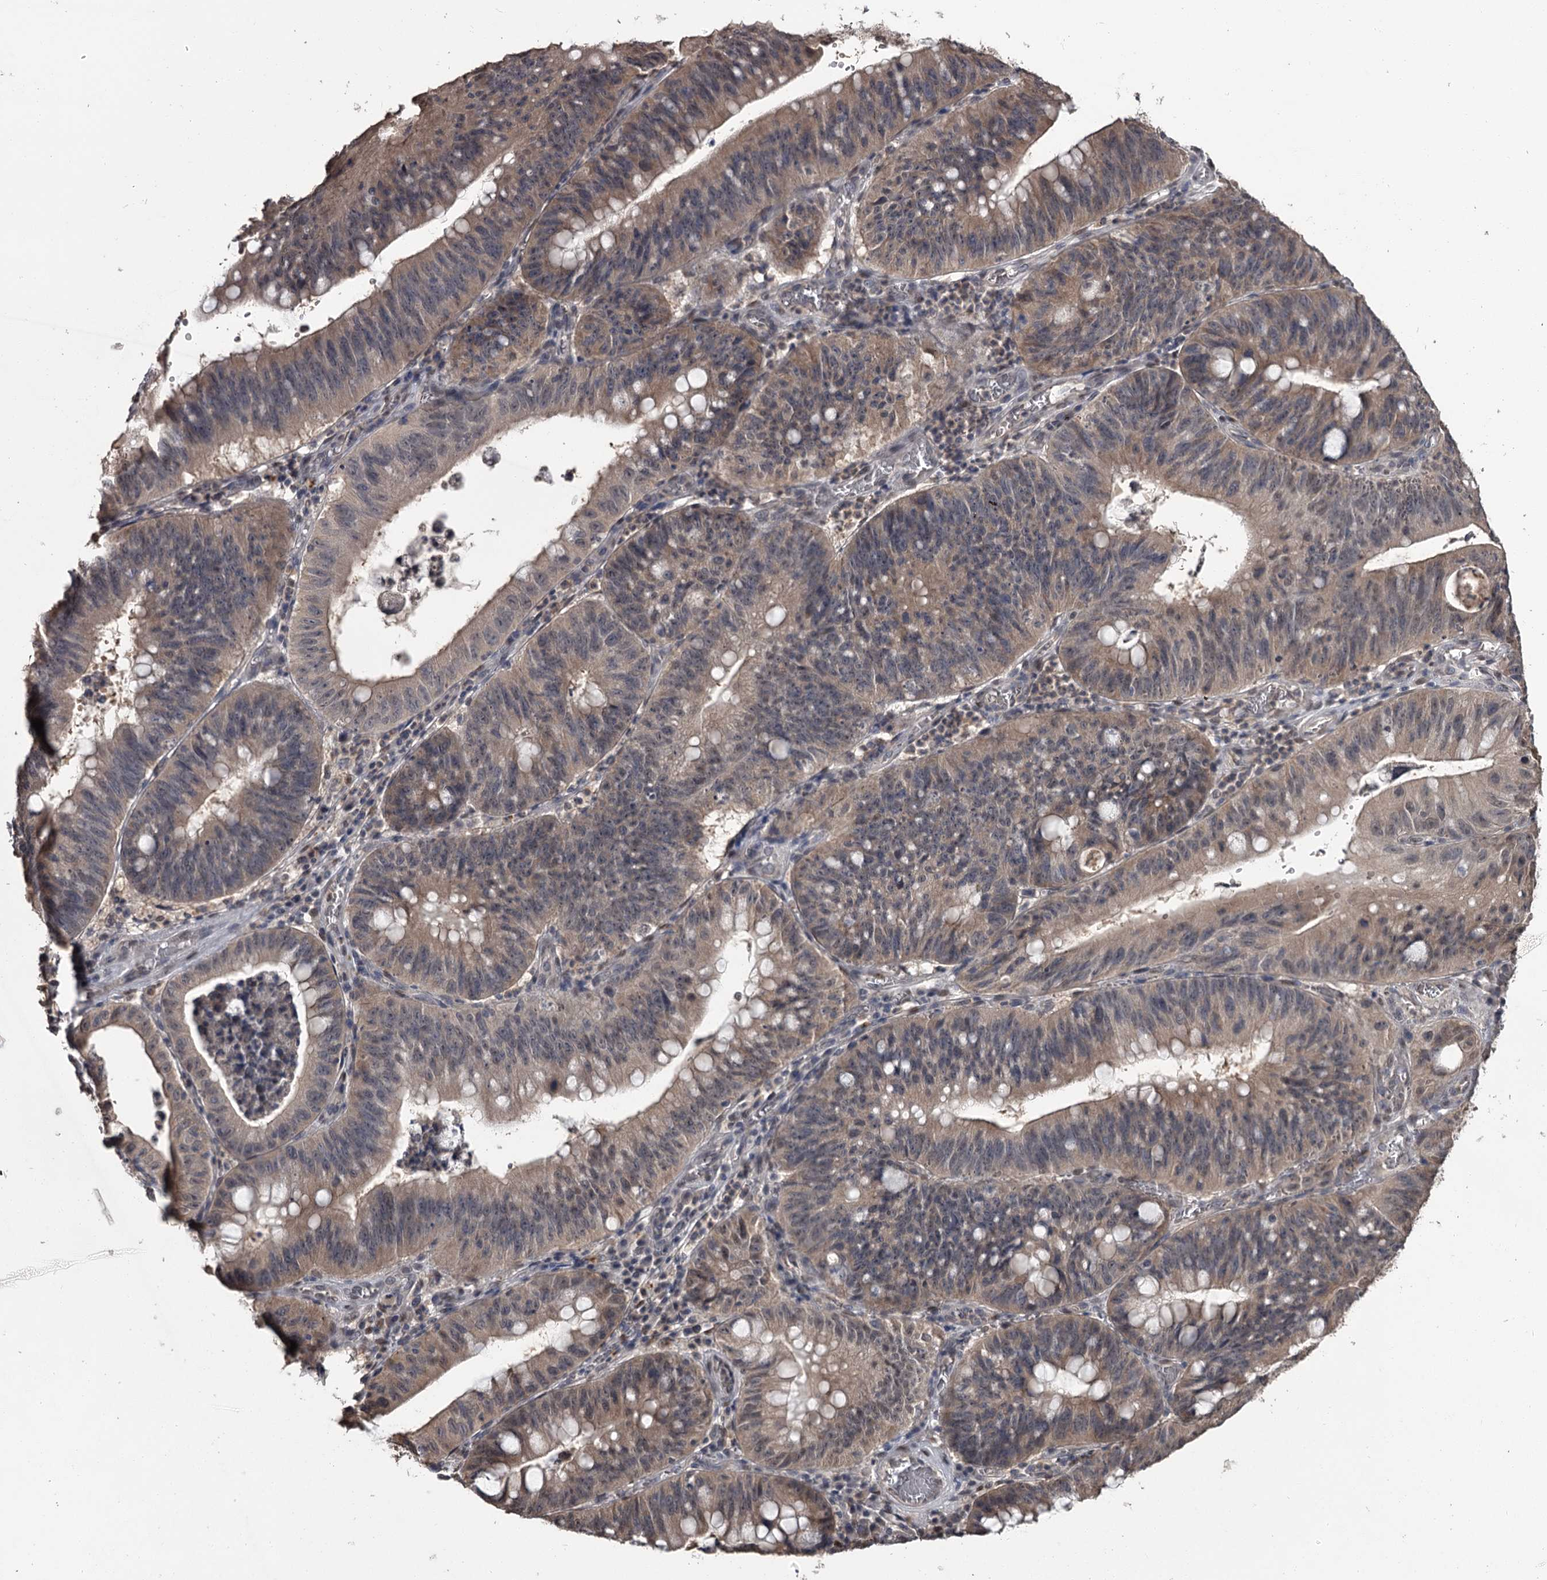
{"staining": {"intensity": "moderate", "quantity": "25%-75%", "location": "cytoplasmic/membranous"}, "tissue": "stomach cancer", "cell_type": "Tumor cells", "image_type": "cancer", "snomed": [{"axis": "morphology", "description": "Adenocarcinoma, NOS"}, {"axis": "topography", "description": "Stomach"}], "caption": "Protein analysis of adenocarcinoma (stomach) tissue reveals moderate cytoplasmic/membranous expression in about 25%-75% of tumor cells.", "gene": "PRPF40B", "patient": {"sex": "male", "age": 59}}